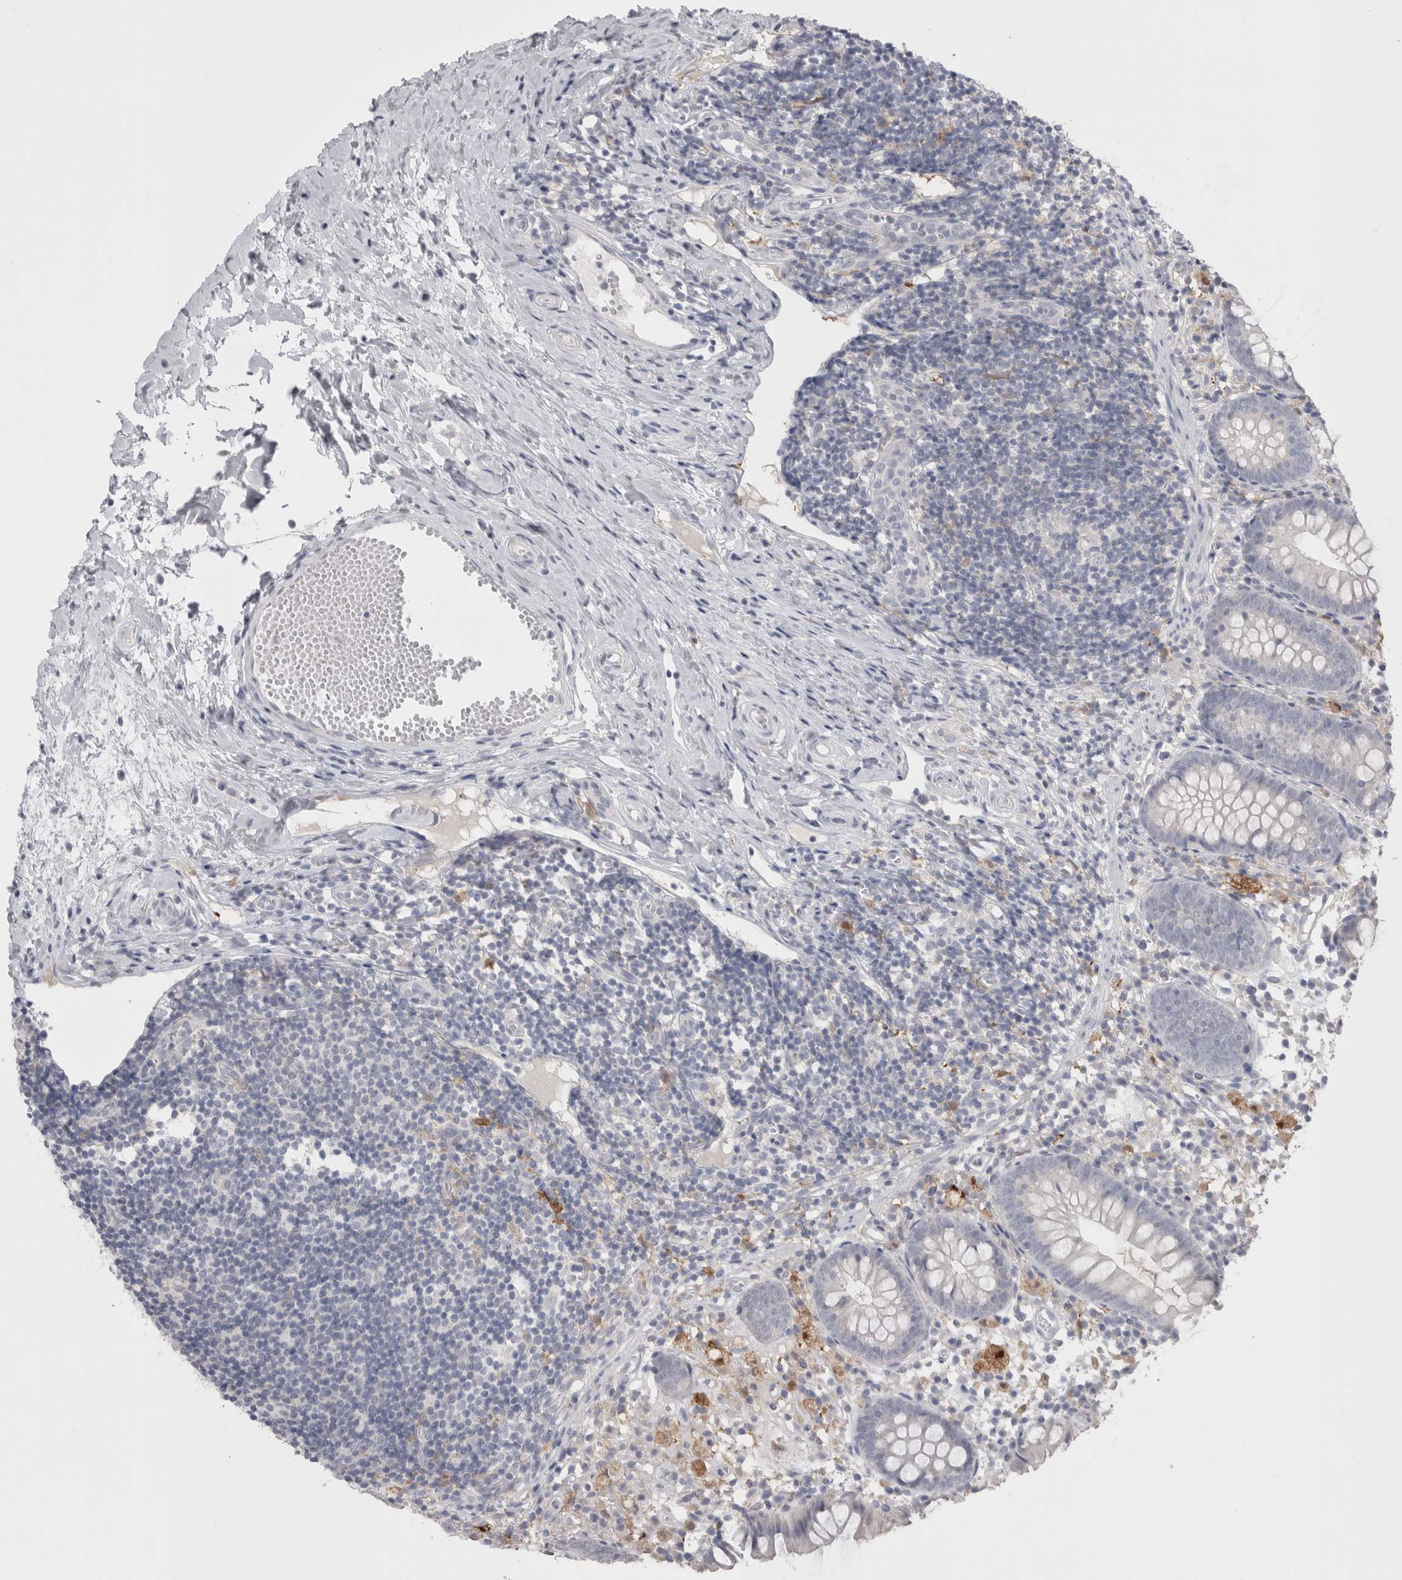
{"staining": {"intensity": "negative", "quantity": "none", "location": "none"}, "tissue": "appendix", "cell_type": "Glandular cells", "image_type": "normal", "snomed": [{"axis": "morphology", "description": "Normal tissue, NOS"}, {"axis": "topography", "description": "Appendix"}], "caption": "Glandular cells are negative for protein expression in normal human appendix.", "gene": "SUCNR1", "patient": {"sex": "female", "age": 20}}